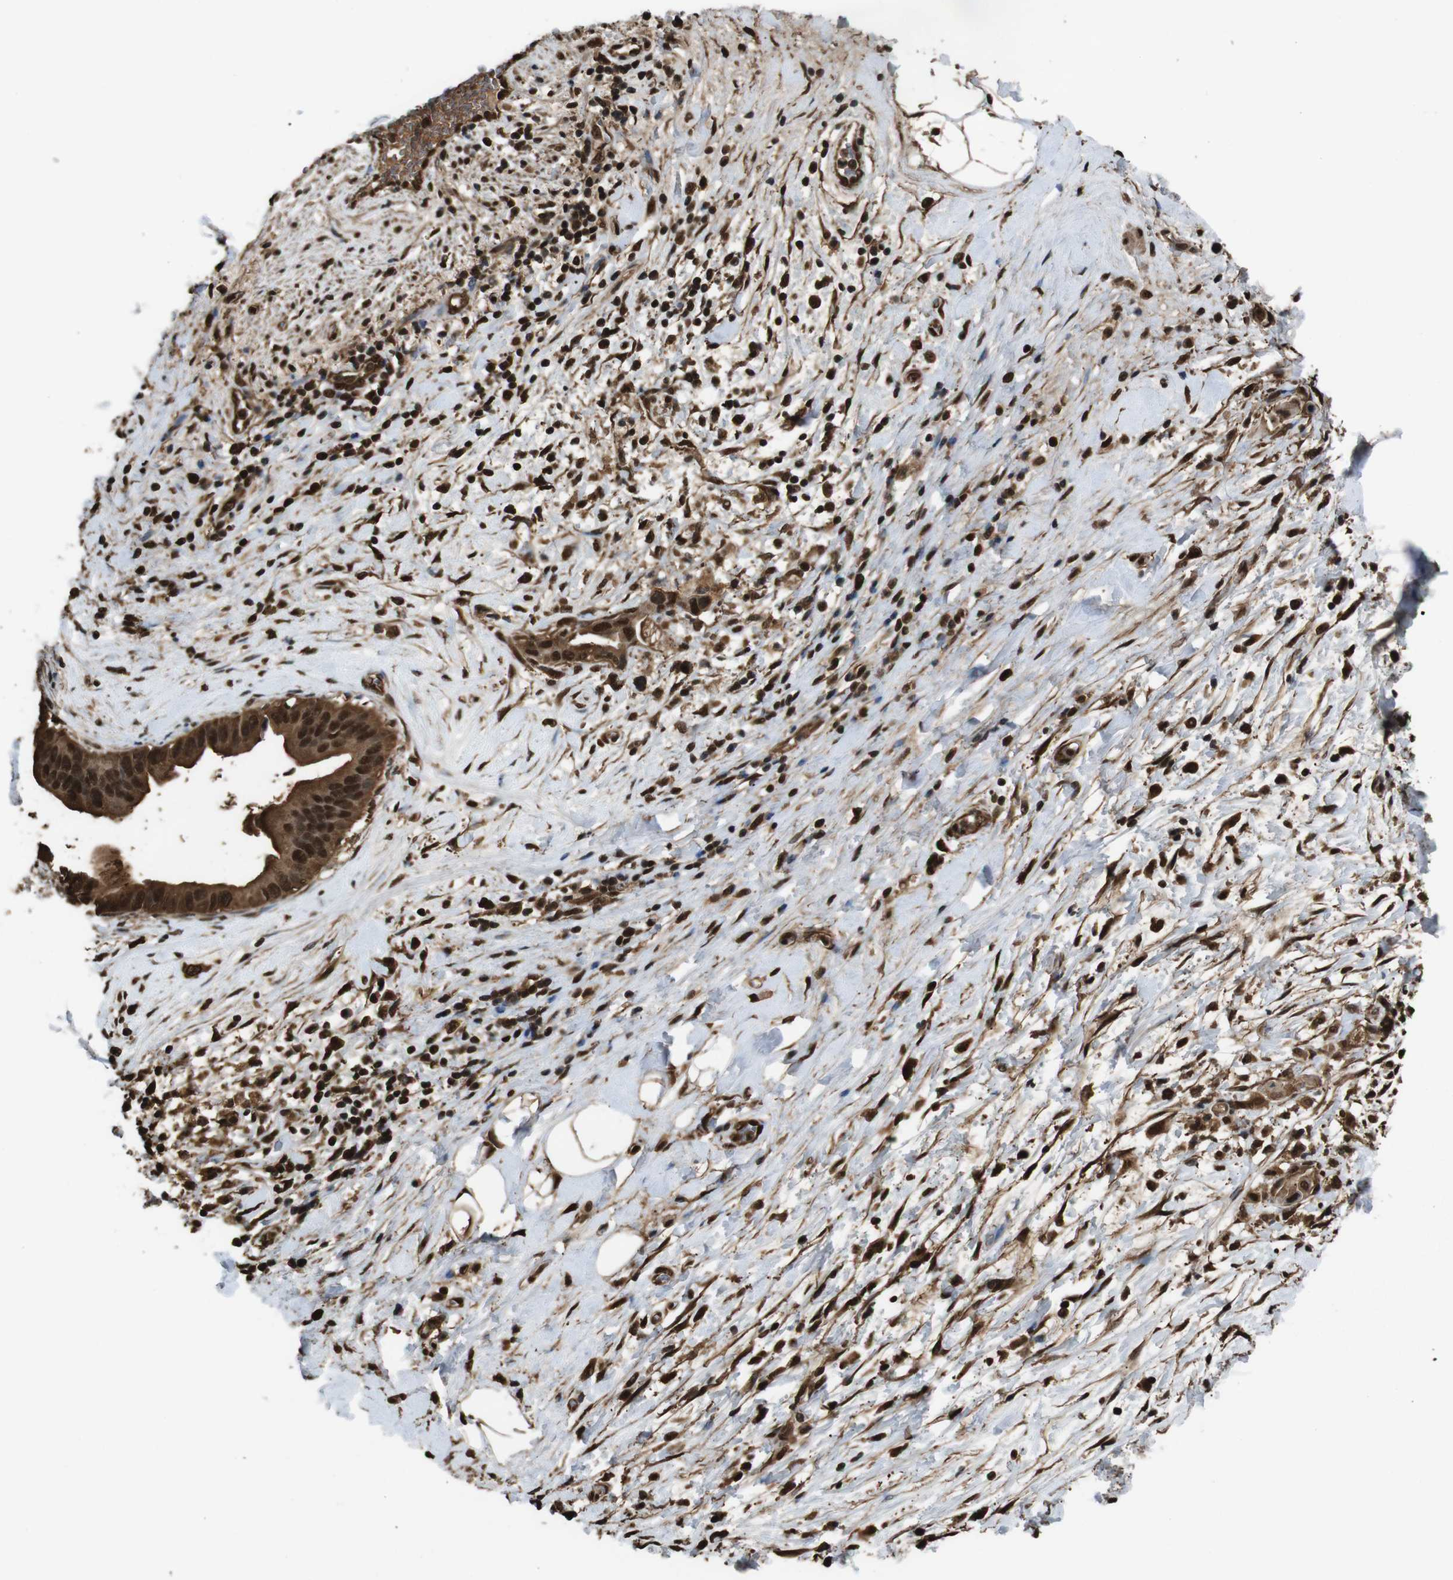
{"staining": {"intensity": "strong", "quantity": ">75%", "location": "cytoplasmic/membranous,nuclear"}, "tissue": "pancreatic cancer", "cell_type": "Tumor cells", "image_type": "cancer", "snomed": [{"axis": "morphology", "description": "Adenocarcinoma, NOS"}, {"axis": "topography", "description": "Pancreas"}], "caption": "Protein staining of pancreatic adenocarcinoma tissue reveals strong cytoplasmic/membranous and nuclear expression in approximately >75% of tumor cells. The staining is performed using DAB brown chromogen to label protein expression. The nuclei are counter-stained blue using hematoxylin.", "gene": "VCP", "patient": {"sex": "male", "age": 55}}